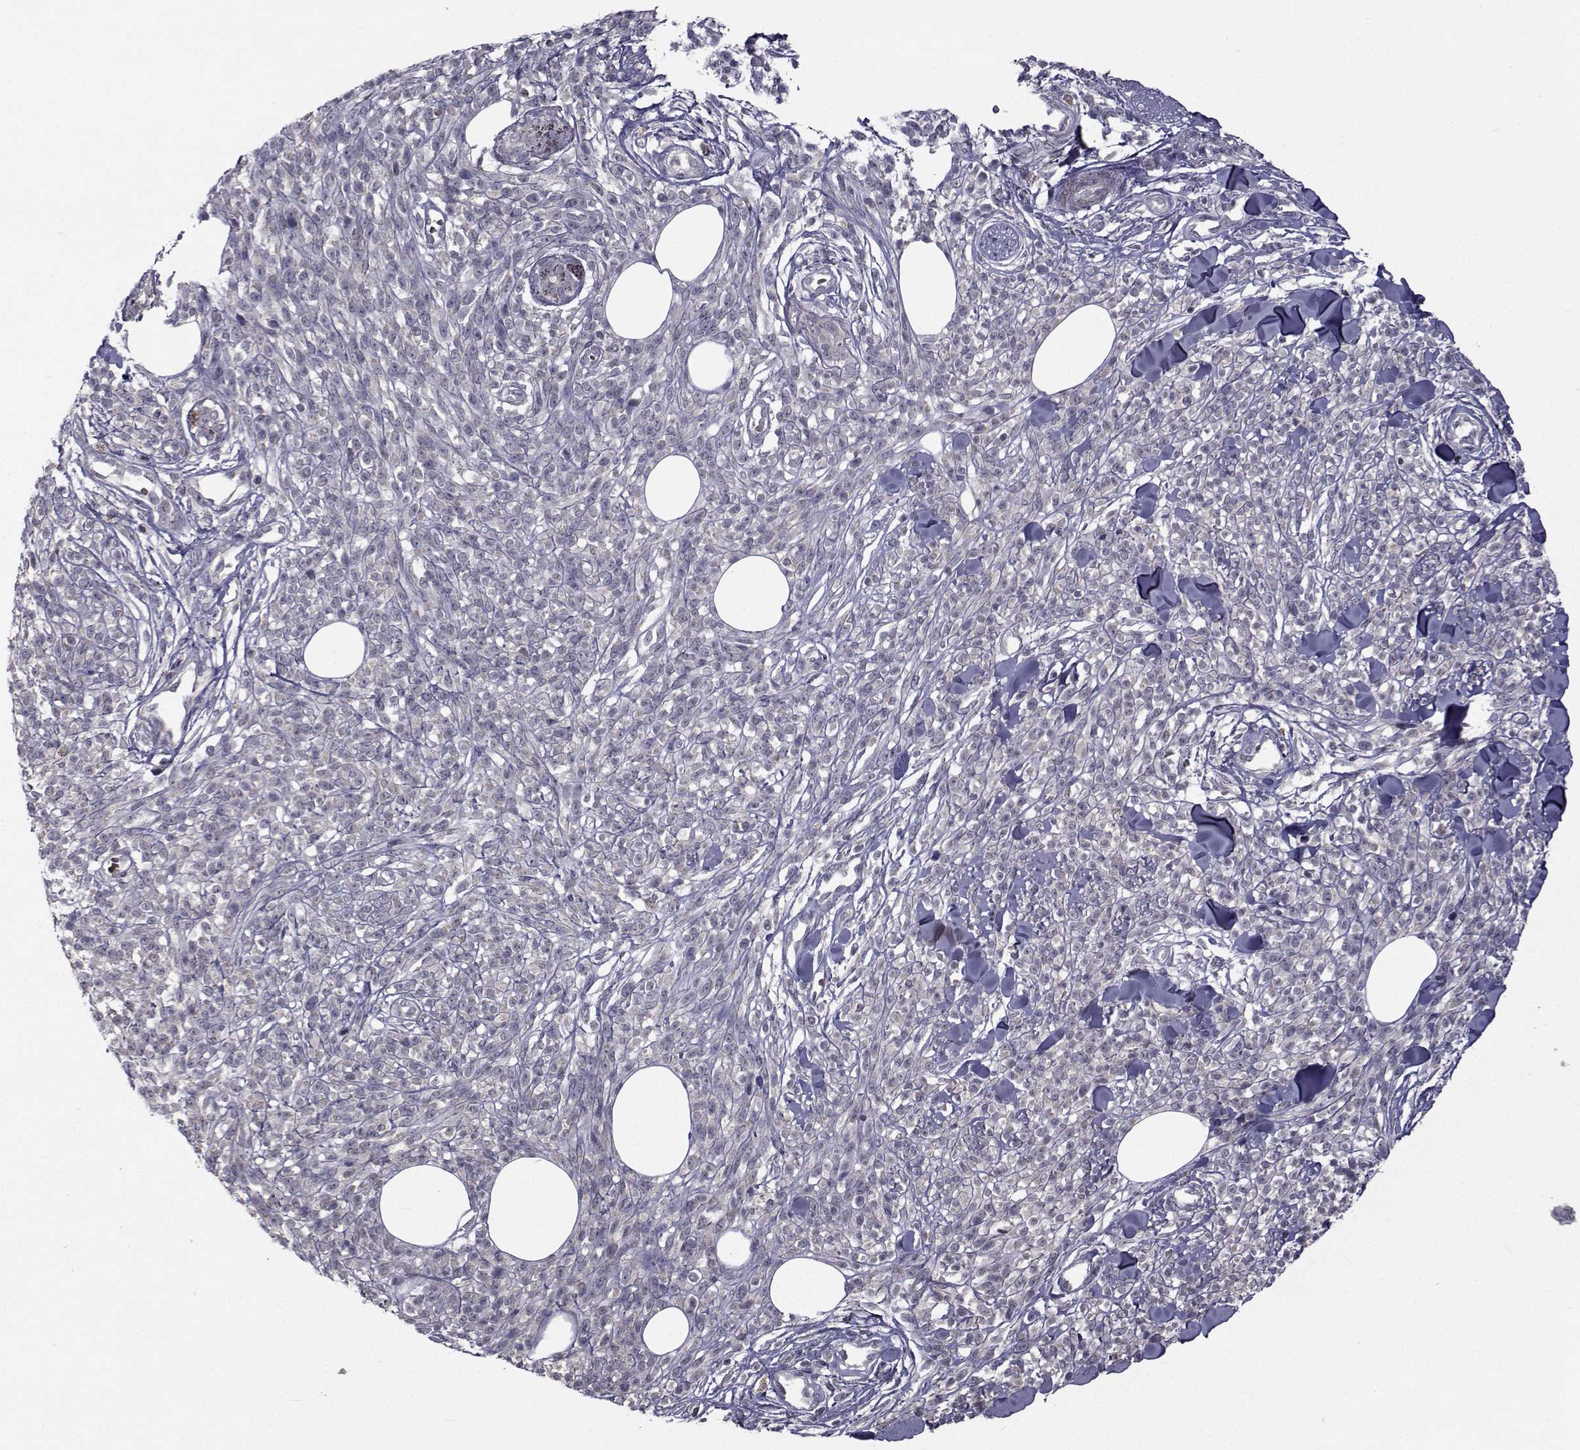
{"staining": {"intensity": "negative", "quantity": "none", "location": "none"}, "tissue": "melanoma", "cell_type": "Tumor cells", "image_type": "cancer", "snomed": [{"axis": "morphology", "description": "Malignant melanoma, NOS"}, {"axis": "topography", "description": "Skin"}, {"axis": "topography", "description": "Skin of trunk"}], "caption": "Melanoma was stained to show a protein in brown. There is no significant positivity in tumor cells.", "gene": "FDXR", "patient": {"sex": "male", "age": 74}}